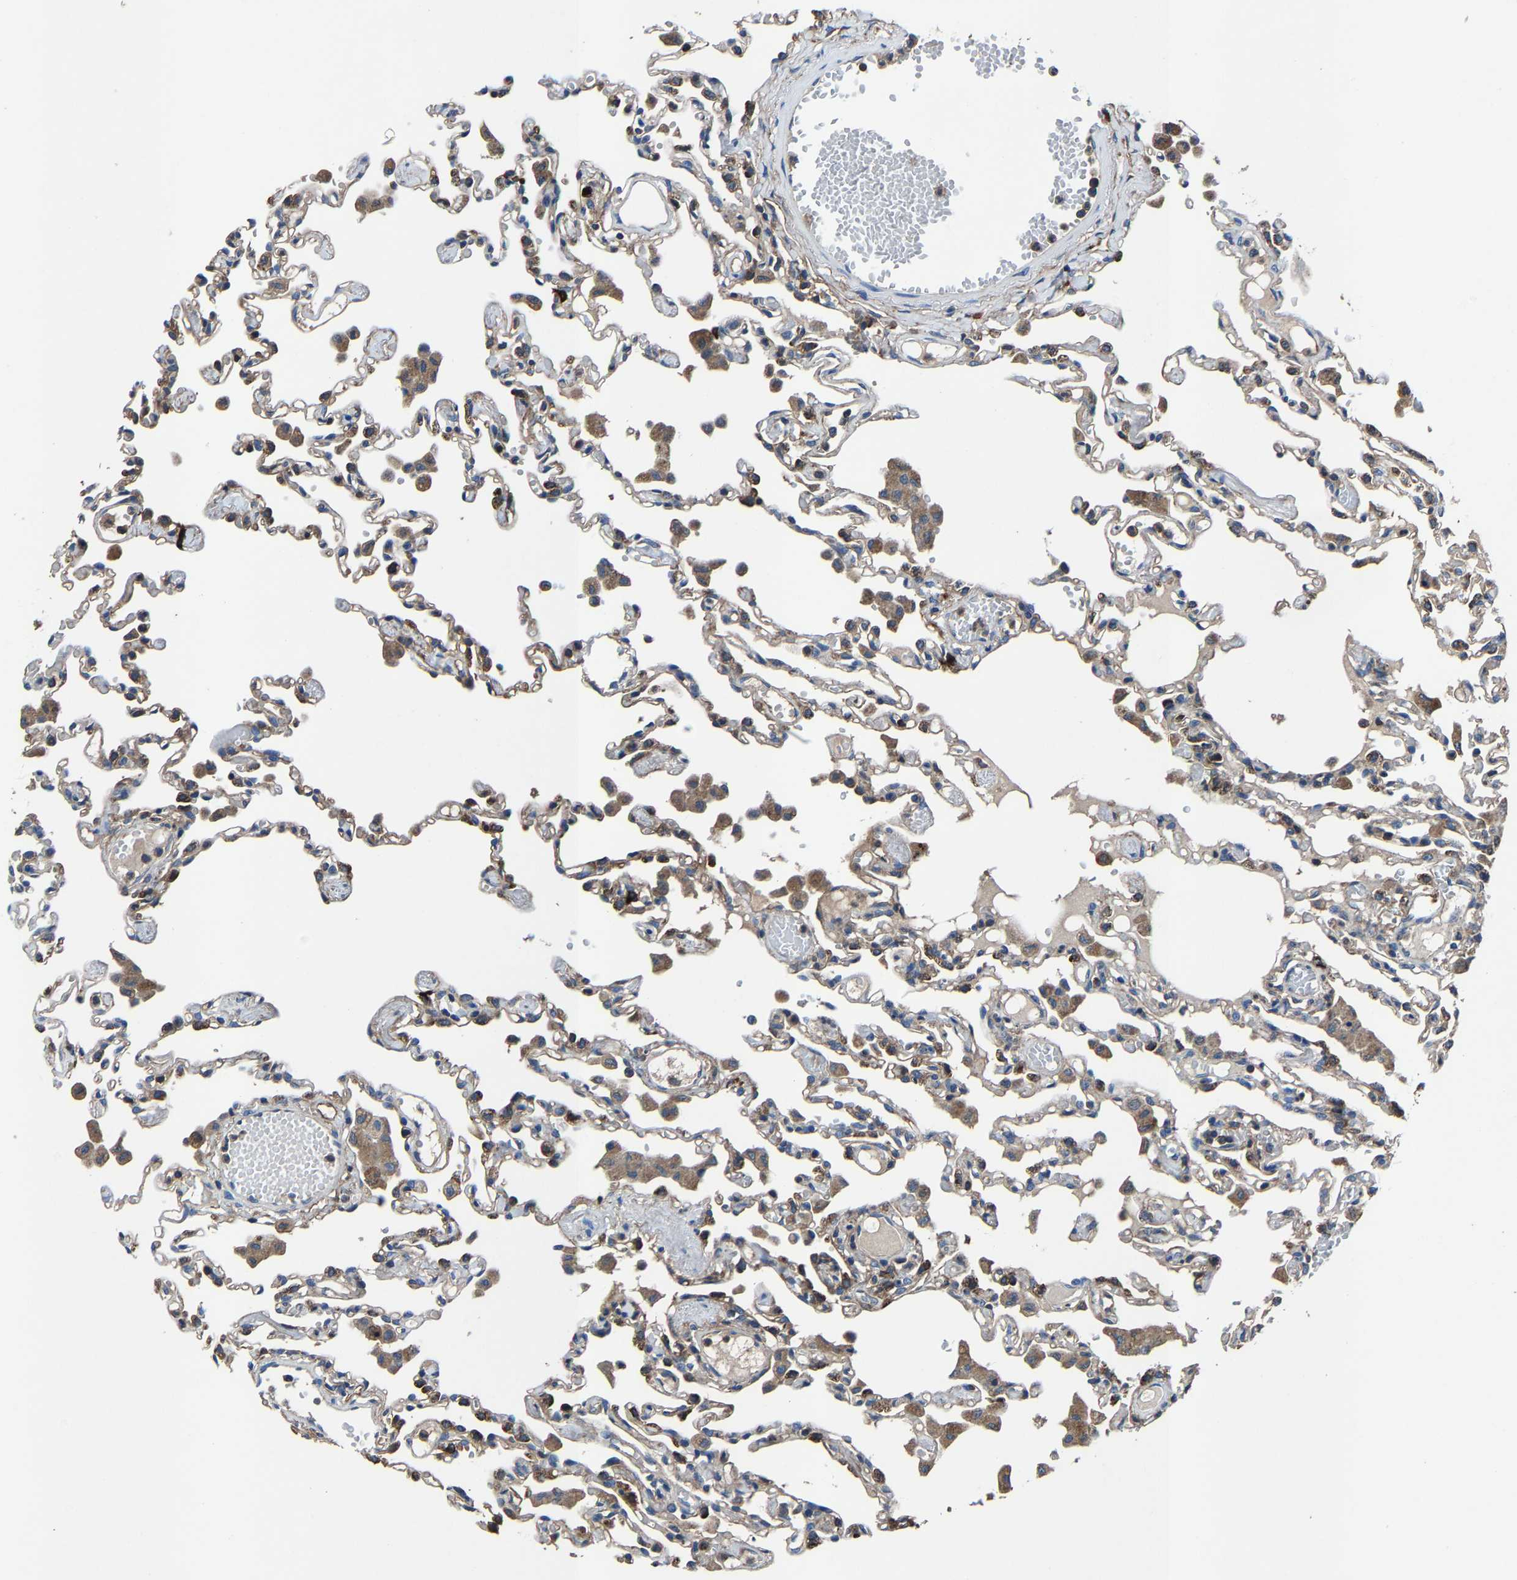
{"staining": {"intensity": "moderate", "quantity": "25%-75%", "location": "cytoplasmic/membranous"}, "tissue": "lung", "cell_type": "Alveolar cells", "image_type": "normal", "snomed": [{"axis": "morphology", "description": "Normal tissue, NOS"}, {"axis": "topography", "description": "Bronchus"}, {"axis": "topography", "description": "Lung"}], "caption": "Unremarkable lung exhibits moderate cytoplasmic/membranous expression in about 25%-75% of alveolar cells.", "gene": "KIAA1958", "patient": {"sex": "female", "age": 49}}